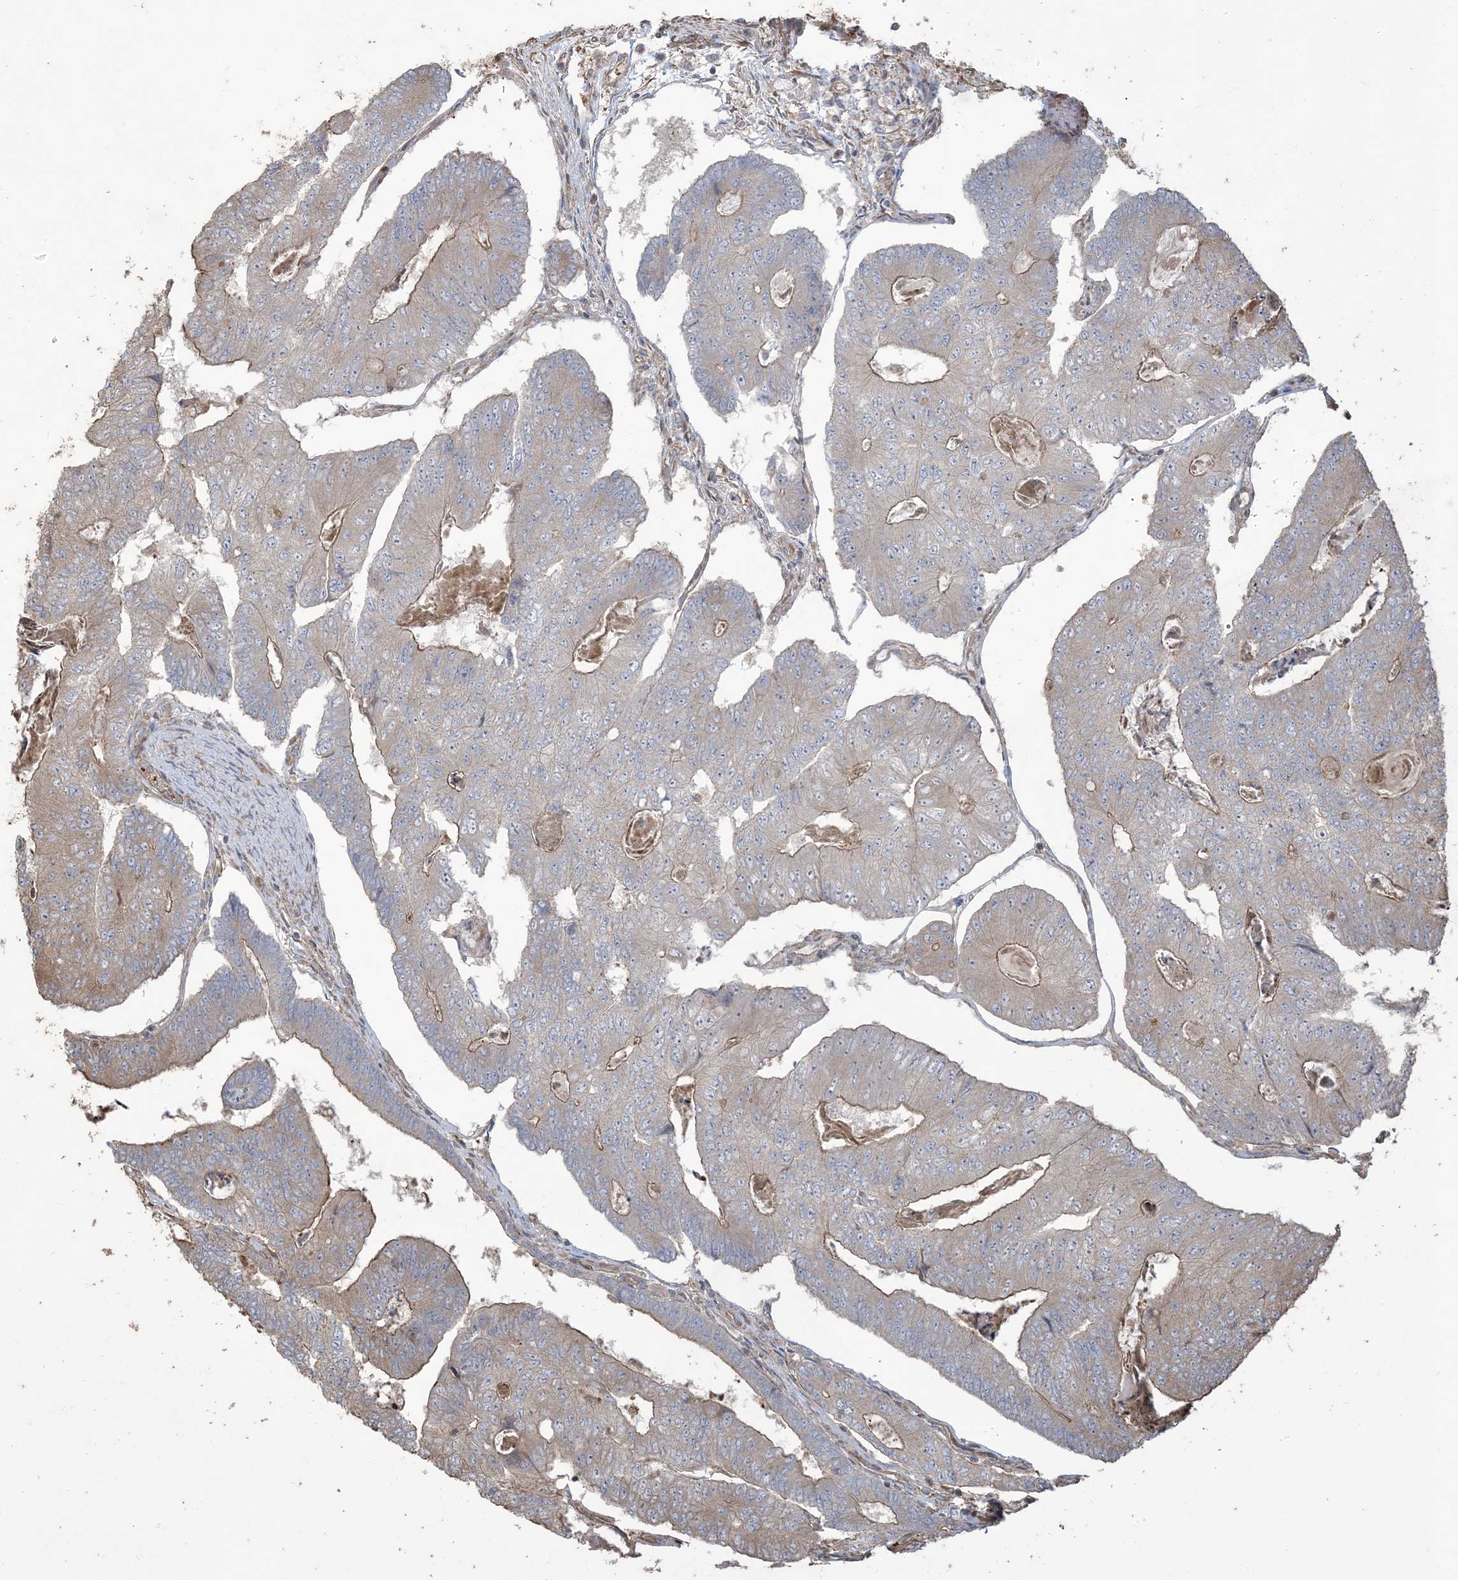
{"staining": {"intensity": "weak", "quantity": "25%-75%", "location": "cytoplasmic/membranous"}, "tissue": "colorectal cancer", "cell_type": "Tumor cells", "image_type": "cancer", "snomed": [{"axis": "morphology", "description": "Adenocarcinoma, NOS"}, {"axis": "topography", "description": "Colon"}], "caption": "Human colorectal adenocarcinoma stained with a brown dye reveals weak cytoplasmic/membranous positive expression in approximately 25%-75% of tumor cells.", "gene": "KLHL18", "patient": {"sex": "female", "age": 67}}